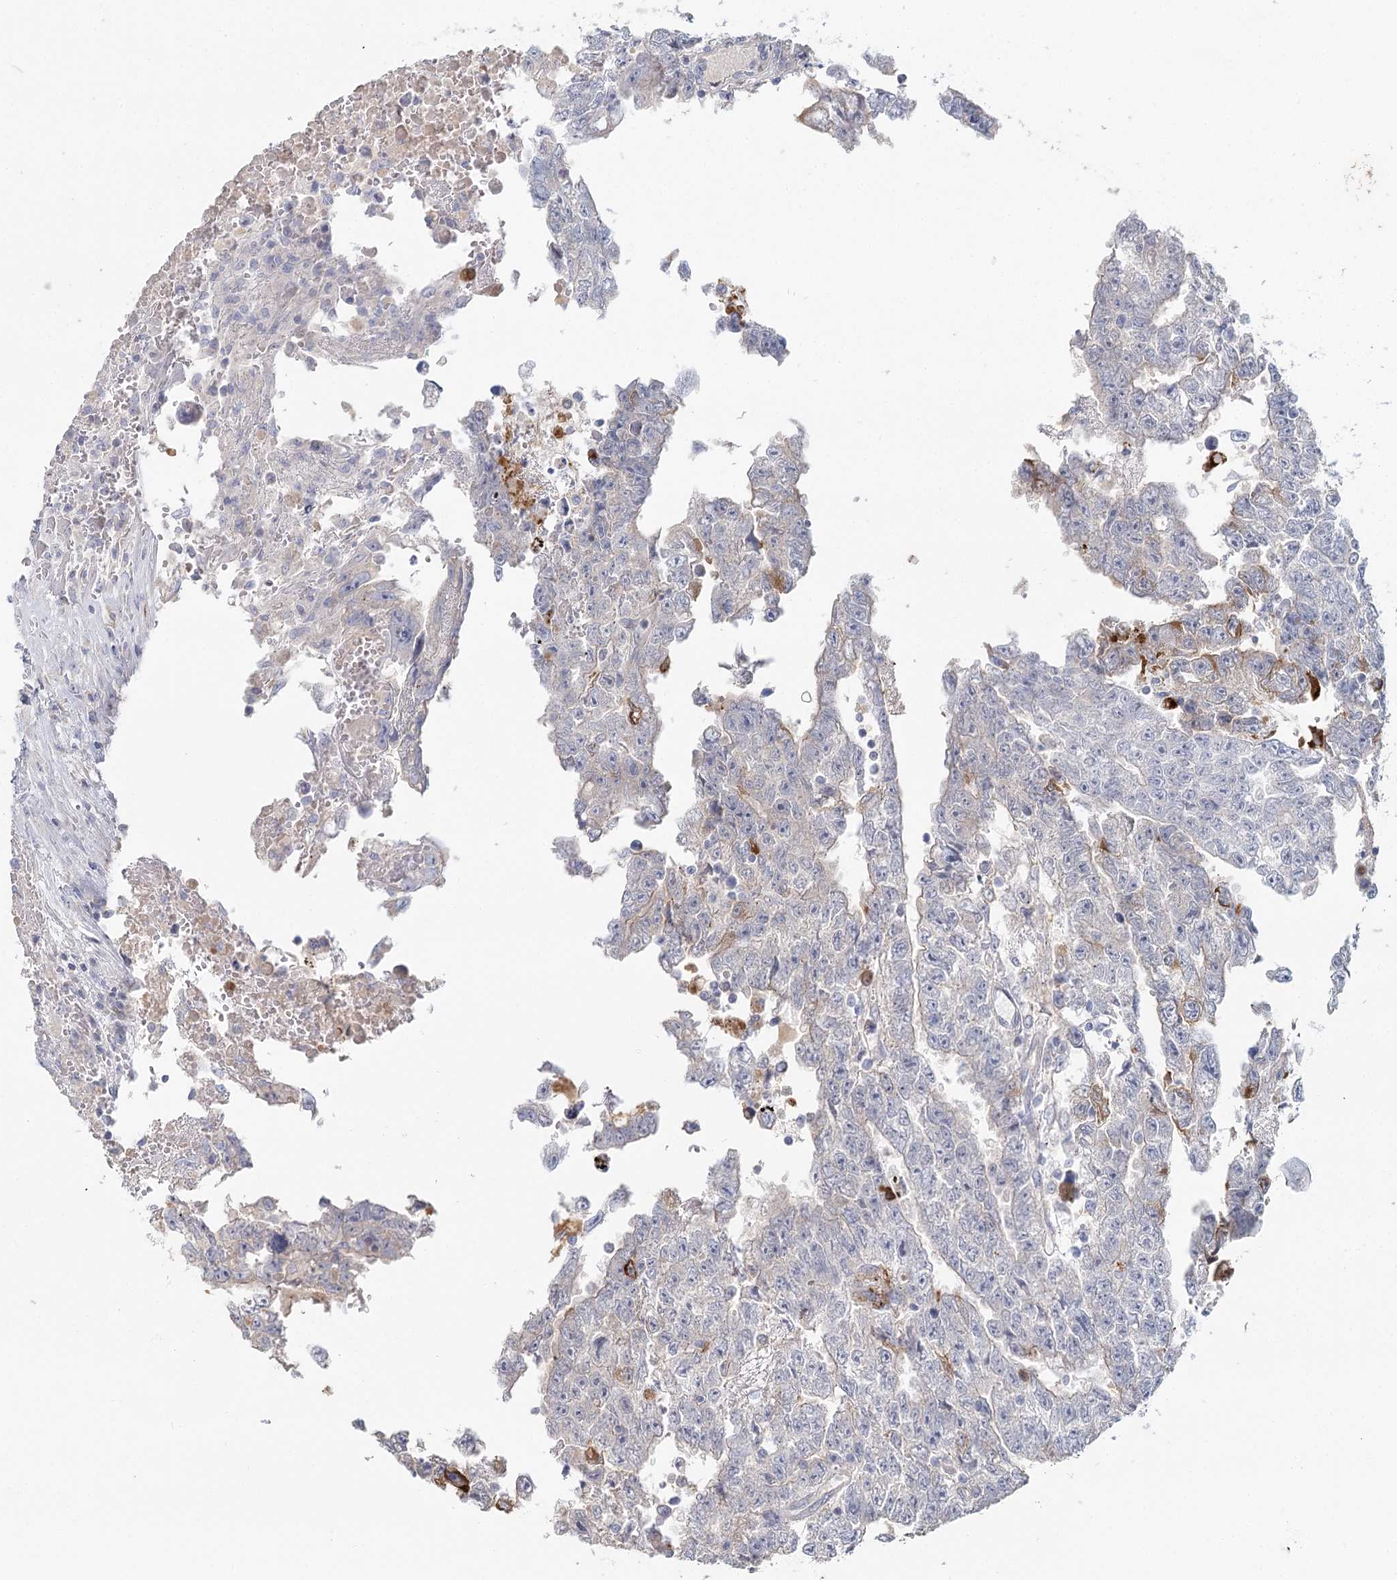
{"staining": {"intensity": "negative", "quantity": "none", "location": "none"}, "tissue": "testis cancer", "cell_type": "Tumor cells", "image_type": "cancer", "snomed": [{"axis": "morphology", "description": "Carcinoma, Embryonal, NOS"}, {"axis": "topography", "description": "Testis"}], "caption": "DAB immunohistochemical staining of human testis cancer reveals no significant positivity in tumor cells.", "gene": "ARHGAP44", "patient": {"sex": "male", "age": 25}}